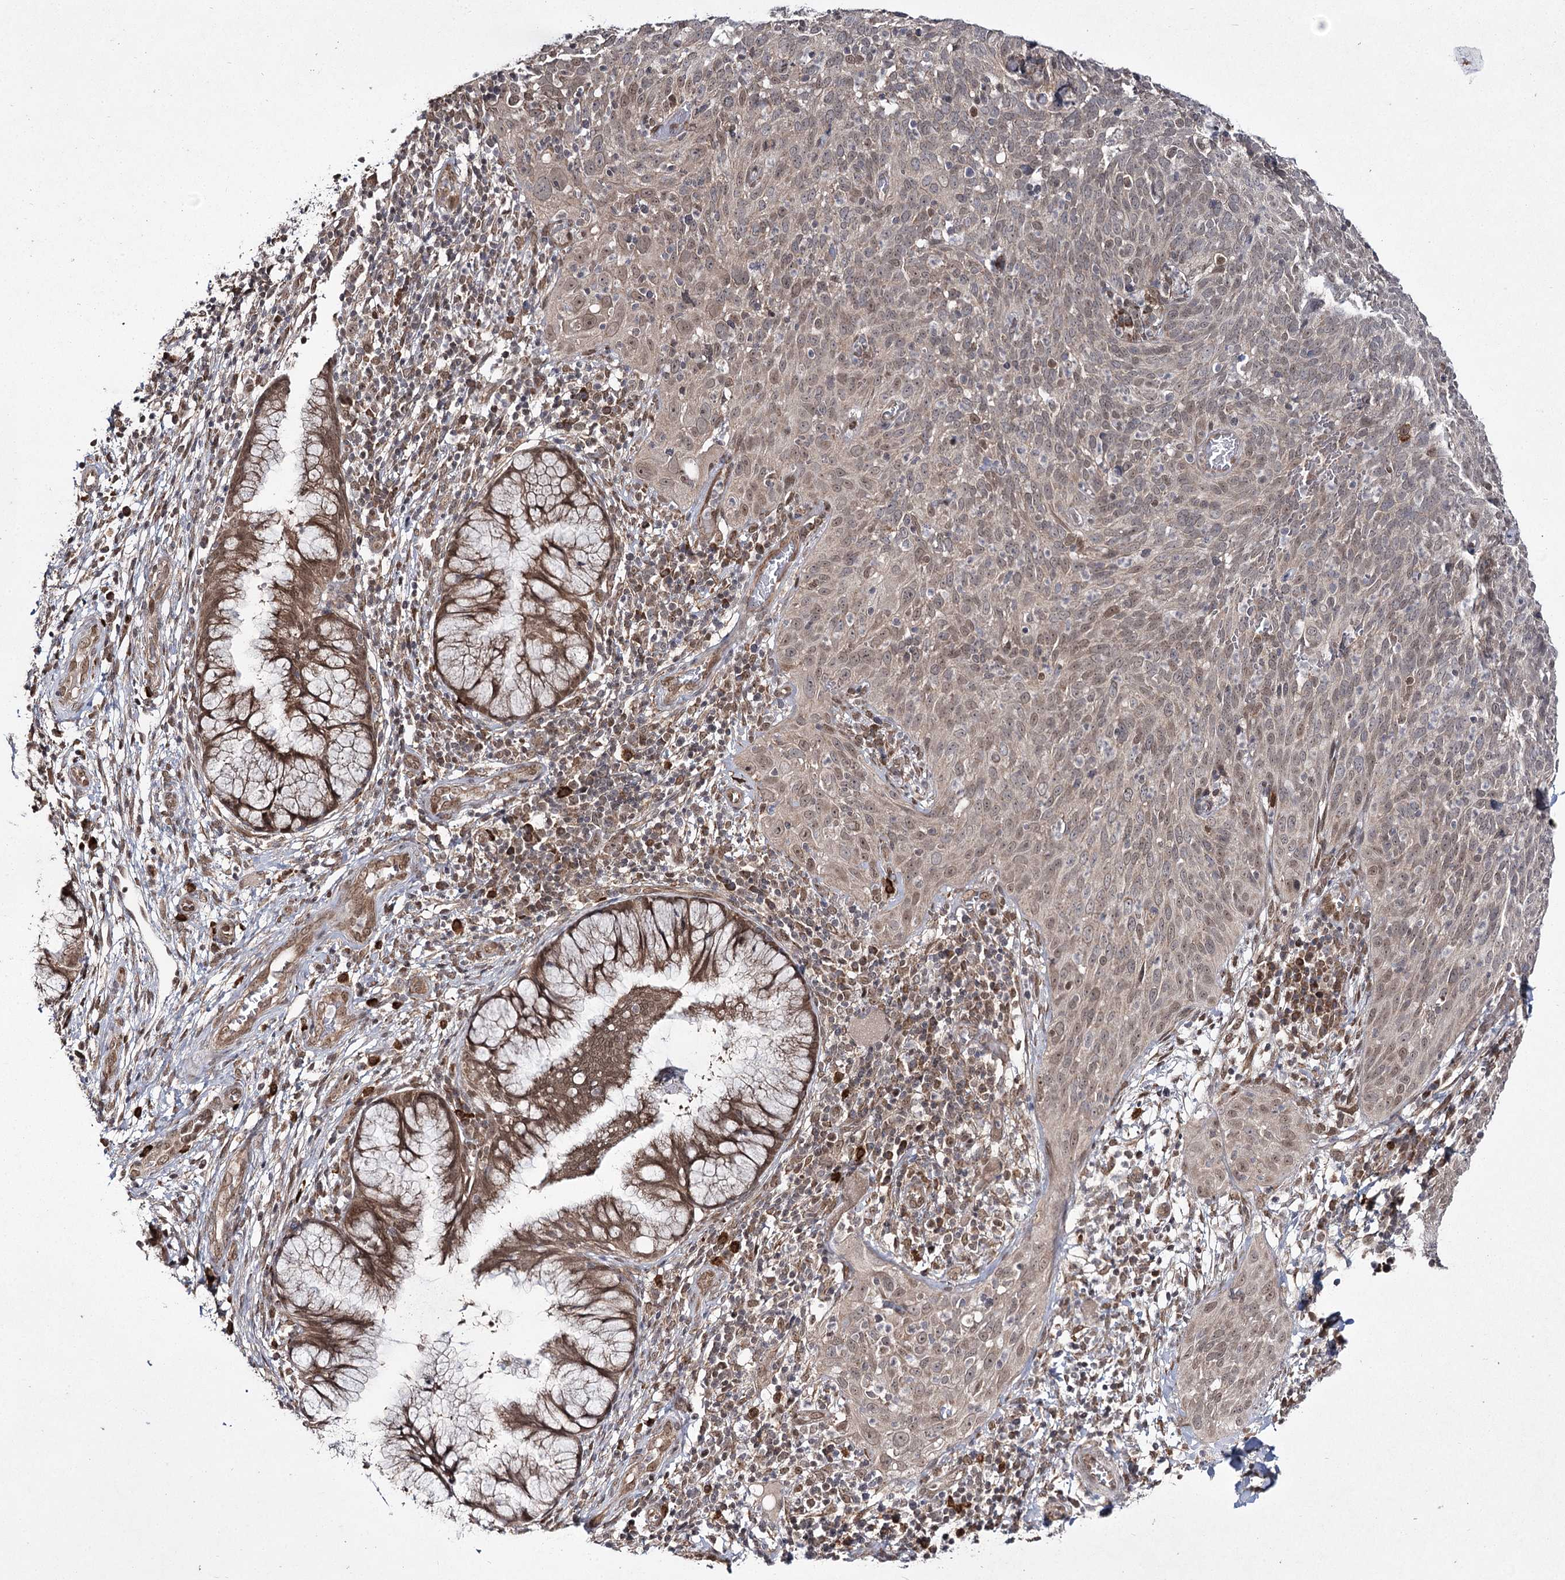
{"staining": {"intensity": "weak", "quantity": ">75%", "location": "cytoplasmic/membranous,nuclear"}, "tissue": "cervical cancer", "cell_type": "Tumor cells", "image_type": "cancer", "snomed": [{"axis": "morphology", "description": "Squamous cell carcinoma, NOS"}, {"axis": "topography", "description": "Cervix"}], "caption": "Weak cytoplasmic/membranous and nuclear expression for a protein is identified in approximately >75% of tumor cells of squamous cell carcinoma (cervical) using immunohistochemistry (IHC).", "gene": "TRNT1", "patient": {"sex": "female", "age": 31}}